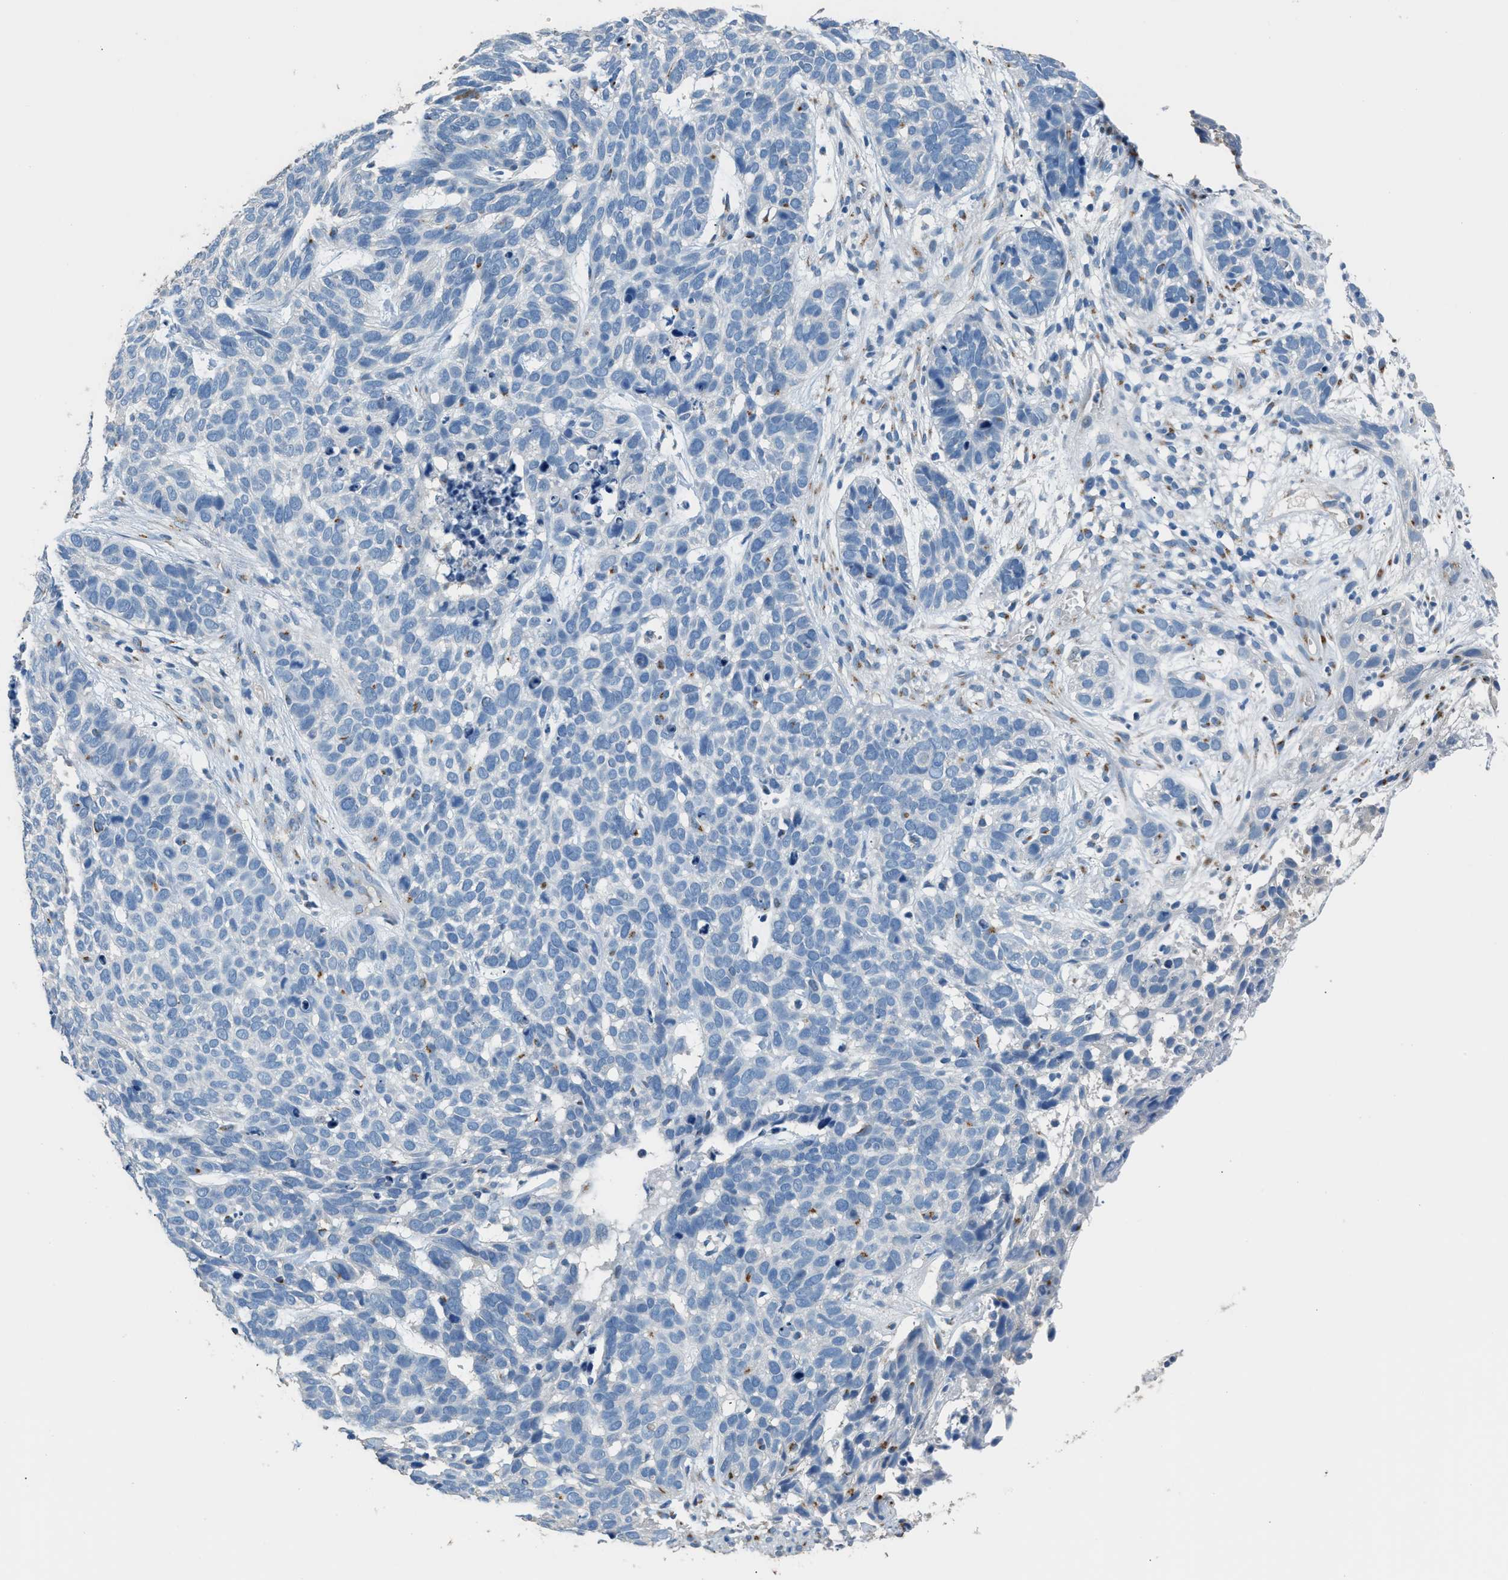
{"staining": {"intensity": "negative", "quantity": "none", "location": "none"}, "tissue": "skin cancer", "cell_type": "Tumor cells", "image_type": "cancer", "snomed": [{"axis": "morphology", "description": "Basal cell carcinoma"}, {"axis": "topography", "description": "Skin"}], "caption": "Basal cell carcinoma (skin) was stained to show a protein in brown. There is no significant positivity in tumor cells.", "gene": "GOLM1", "patient": {"sex": "male", "age": 87}}